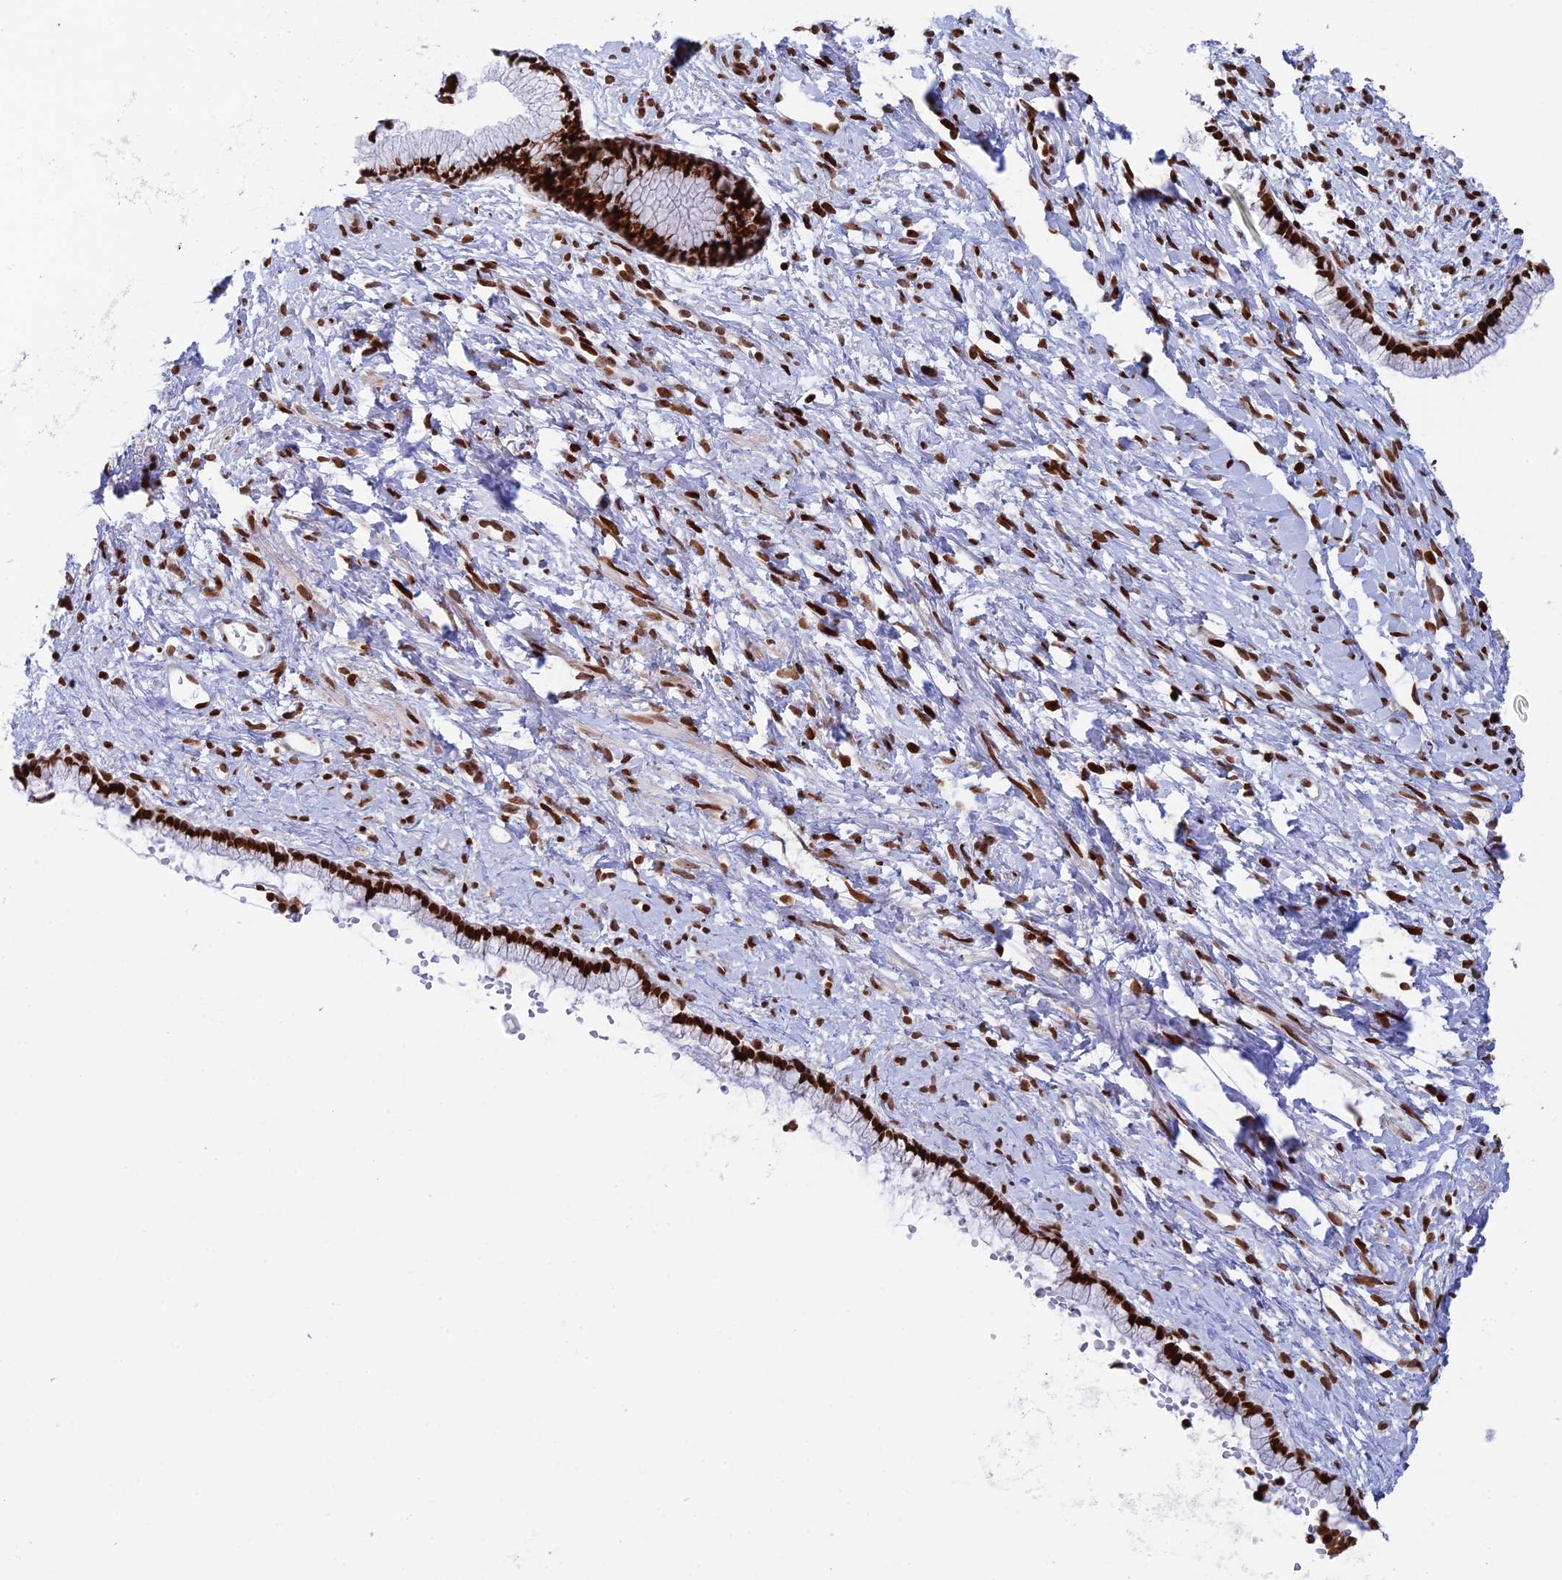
{"staining": {"intensity": "strong", "quantity": ">75%", "location": "nuclear"}, "tissue": "cervix", "cell_type": "Glandular cells", "image_type": "normal", "snomed": [{"axis": "morphology", "description": "Normal tissue, NOS"}, {"axis": "topography", "description": "Cervix"}], "caption": "IHC image of unremarkable cervix stained for a protein (brown), which demonstrates high levels of strong nuclear positivity in approximately >75% of glandular cells.", "gene": "RPAP1", "patient": {"sex": "female", "age": 57}}